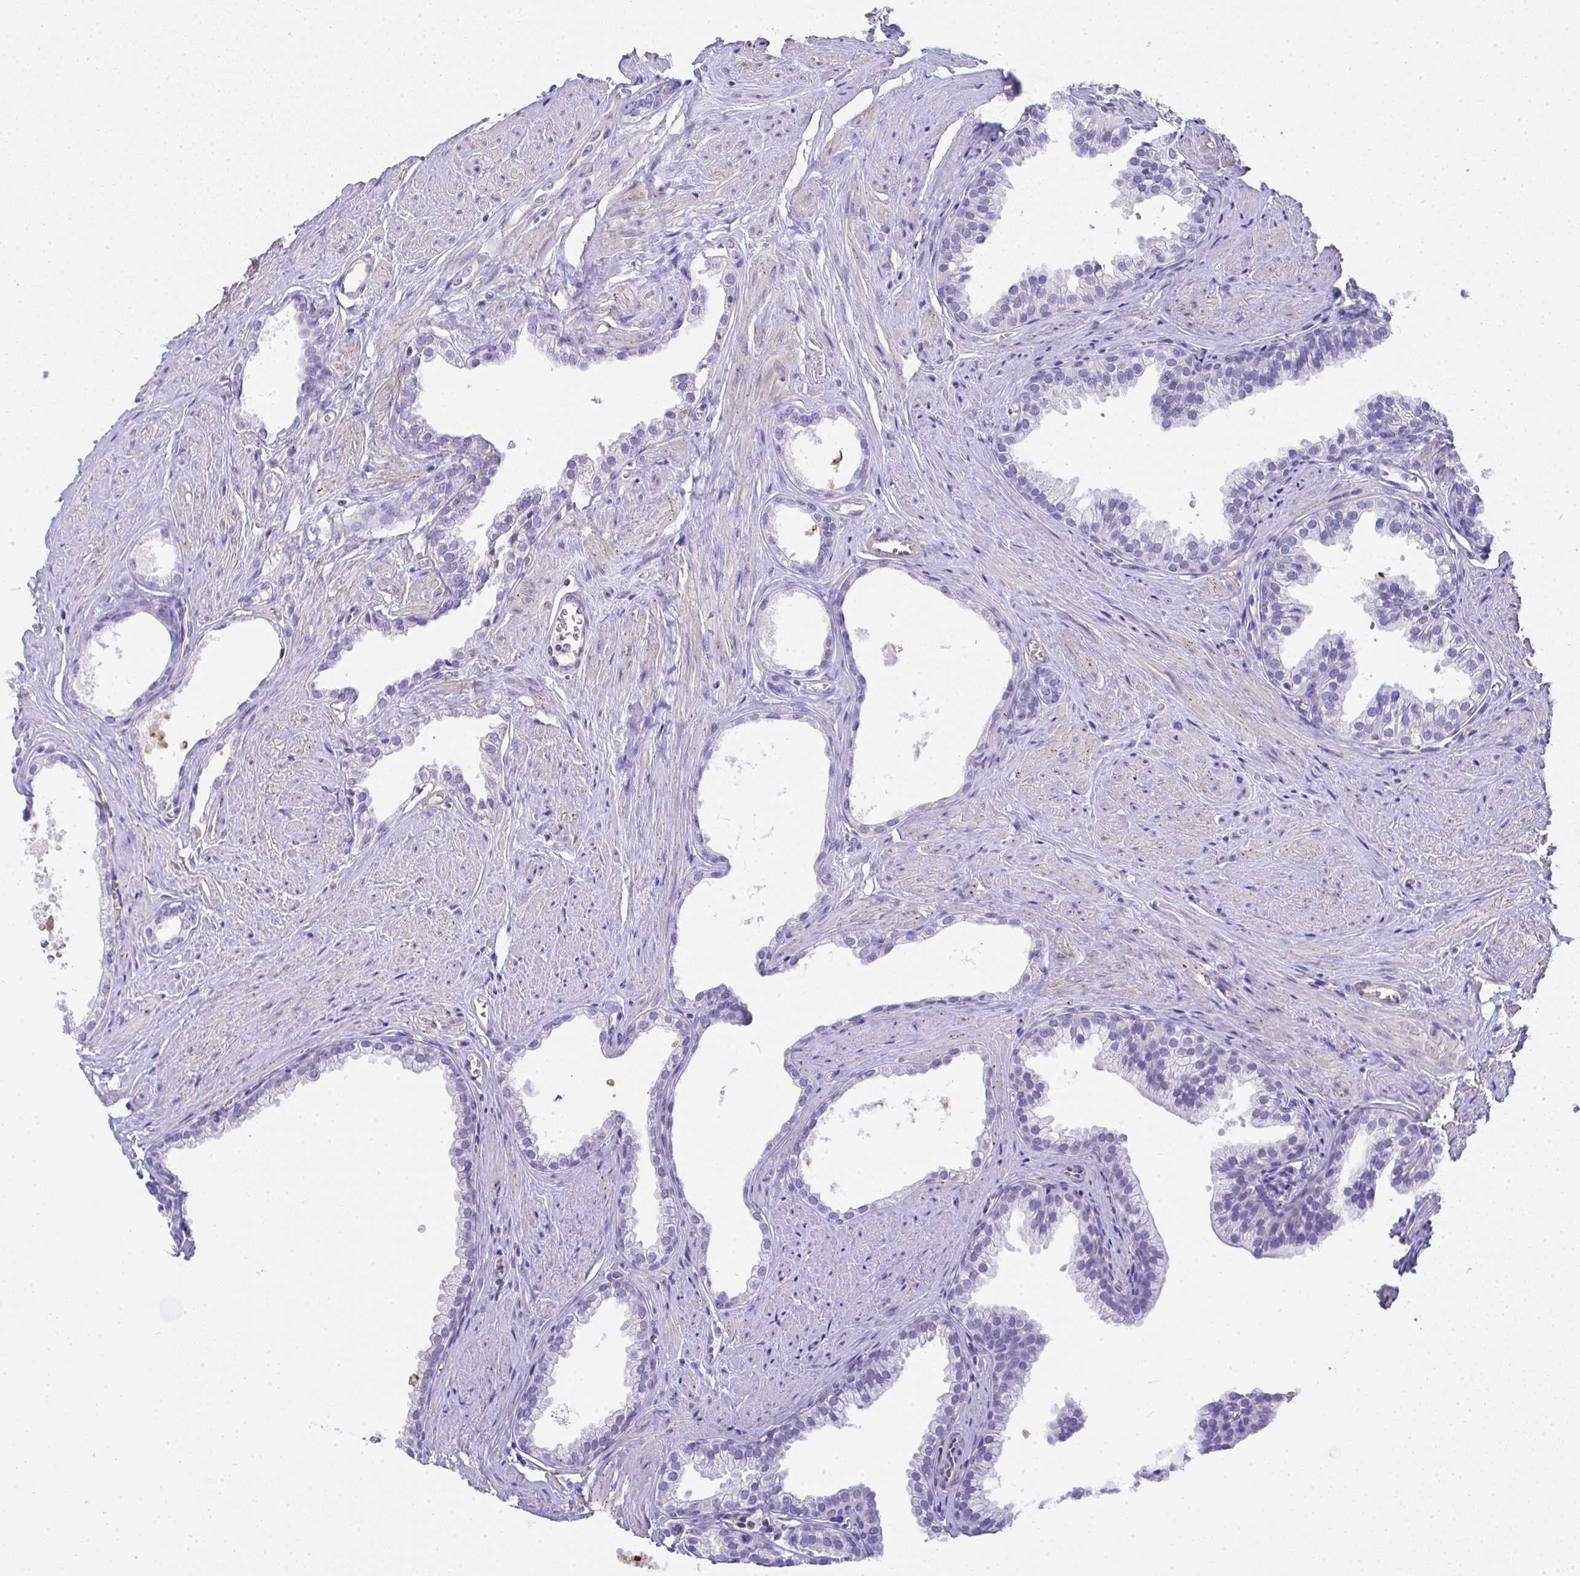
{"staining": {"intensity": "negative", "quantity": "none", "location": "none"}, "tissue": "prostate", "cell_type": "Glandular cells", "image_type": "normal", "snomed": [{"axis": "morphology", "description": "Normal tissue, NOS"}, {"axis": "topography", "description": "Prostate"}, {"axis": "topography", "description": "Peripheral nerve tissue"}], "caption": "This is an immunohistochemistry (IHC) micrograph of benign prostate. There is no positivity in glandular cells.", "gene": "TNFAIP8", "patient": {"sex": "male", "age": 55}}